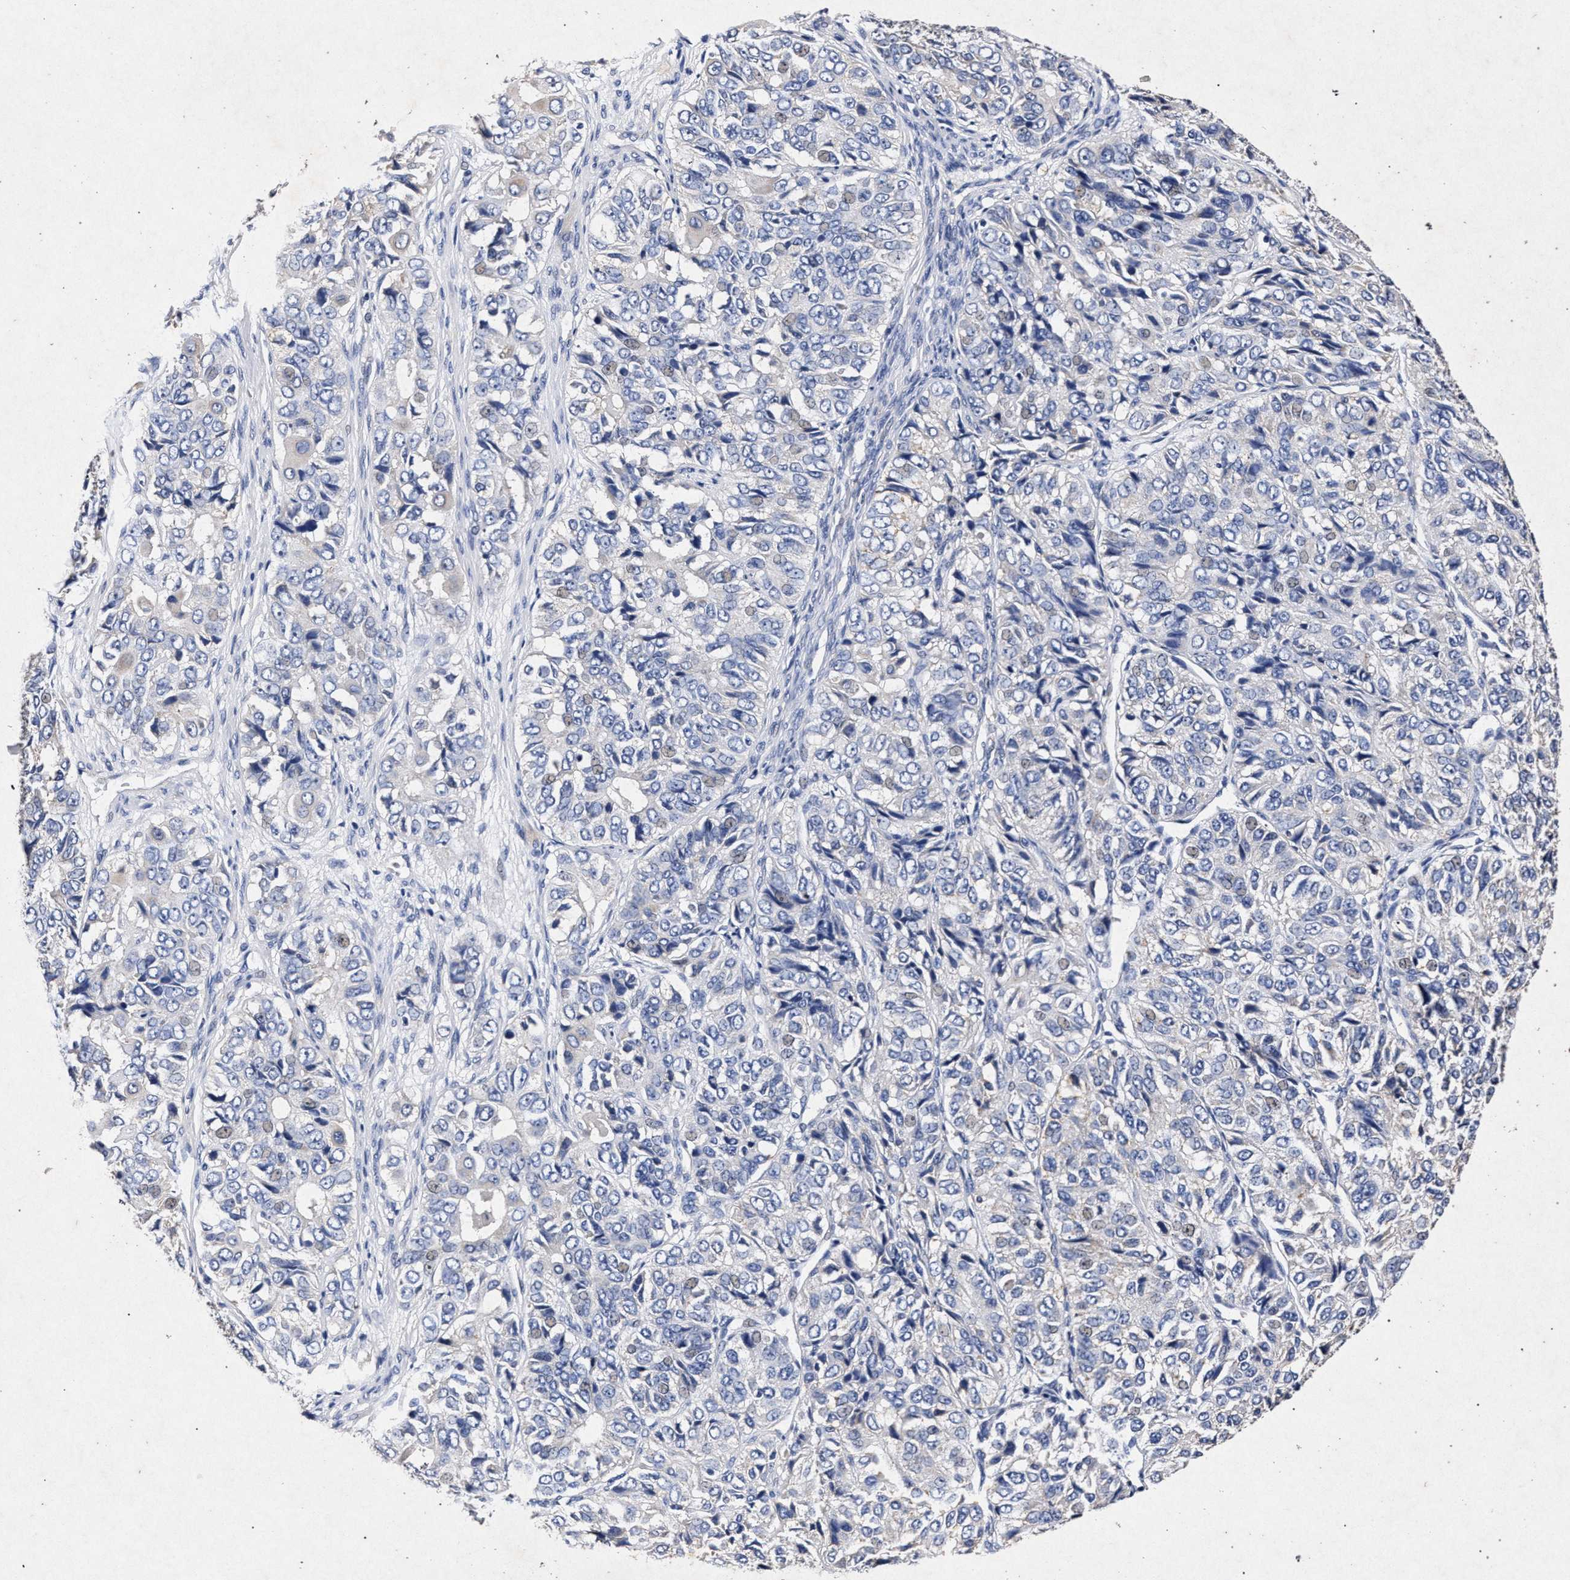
{"staining": {"intensity": "negative", "quantity": "none", "location": "none"}, "tissue": "ovarian cancer", "cell_type": "Tumor cells", "image_type": "cancer", "snomed": [{"axis": "morphology", "description": "Carcinoma, endometroid"}, {"axis": "topography", "description": "Ovary"}], "caption": "The IHC histopathology image has no significant positivity in tumor cells of ovarian cancer tissue.", "gene": "ATP1A2", "patient": {"sex": "female", "age": 51}}